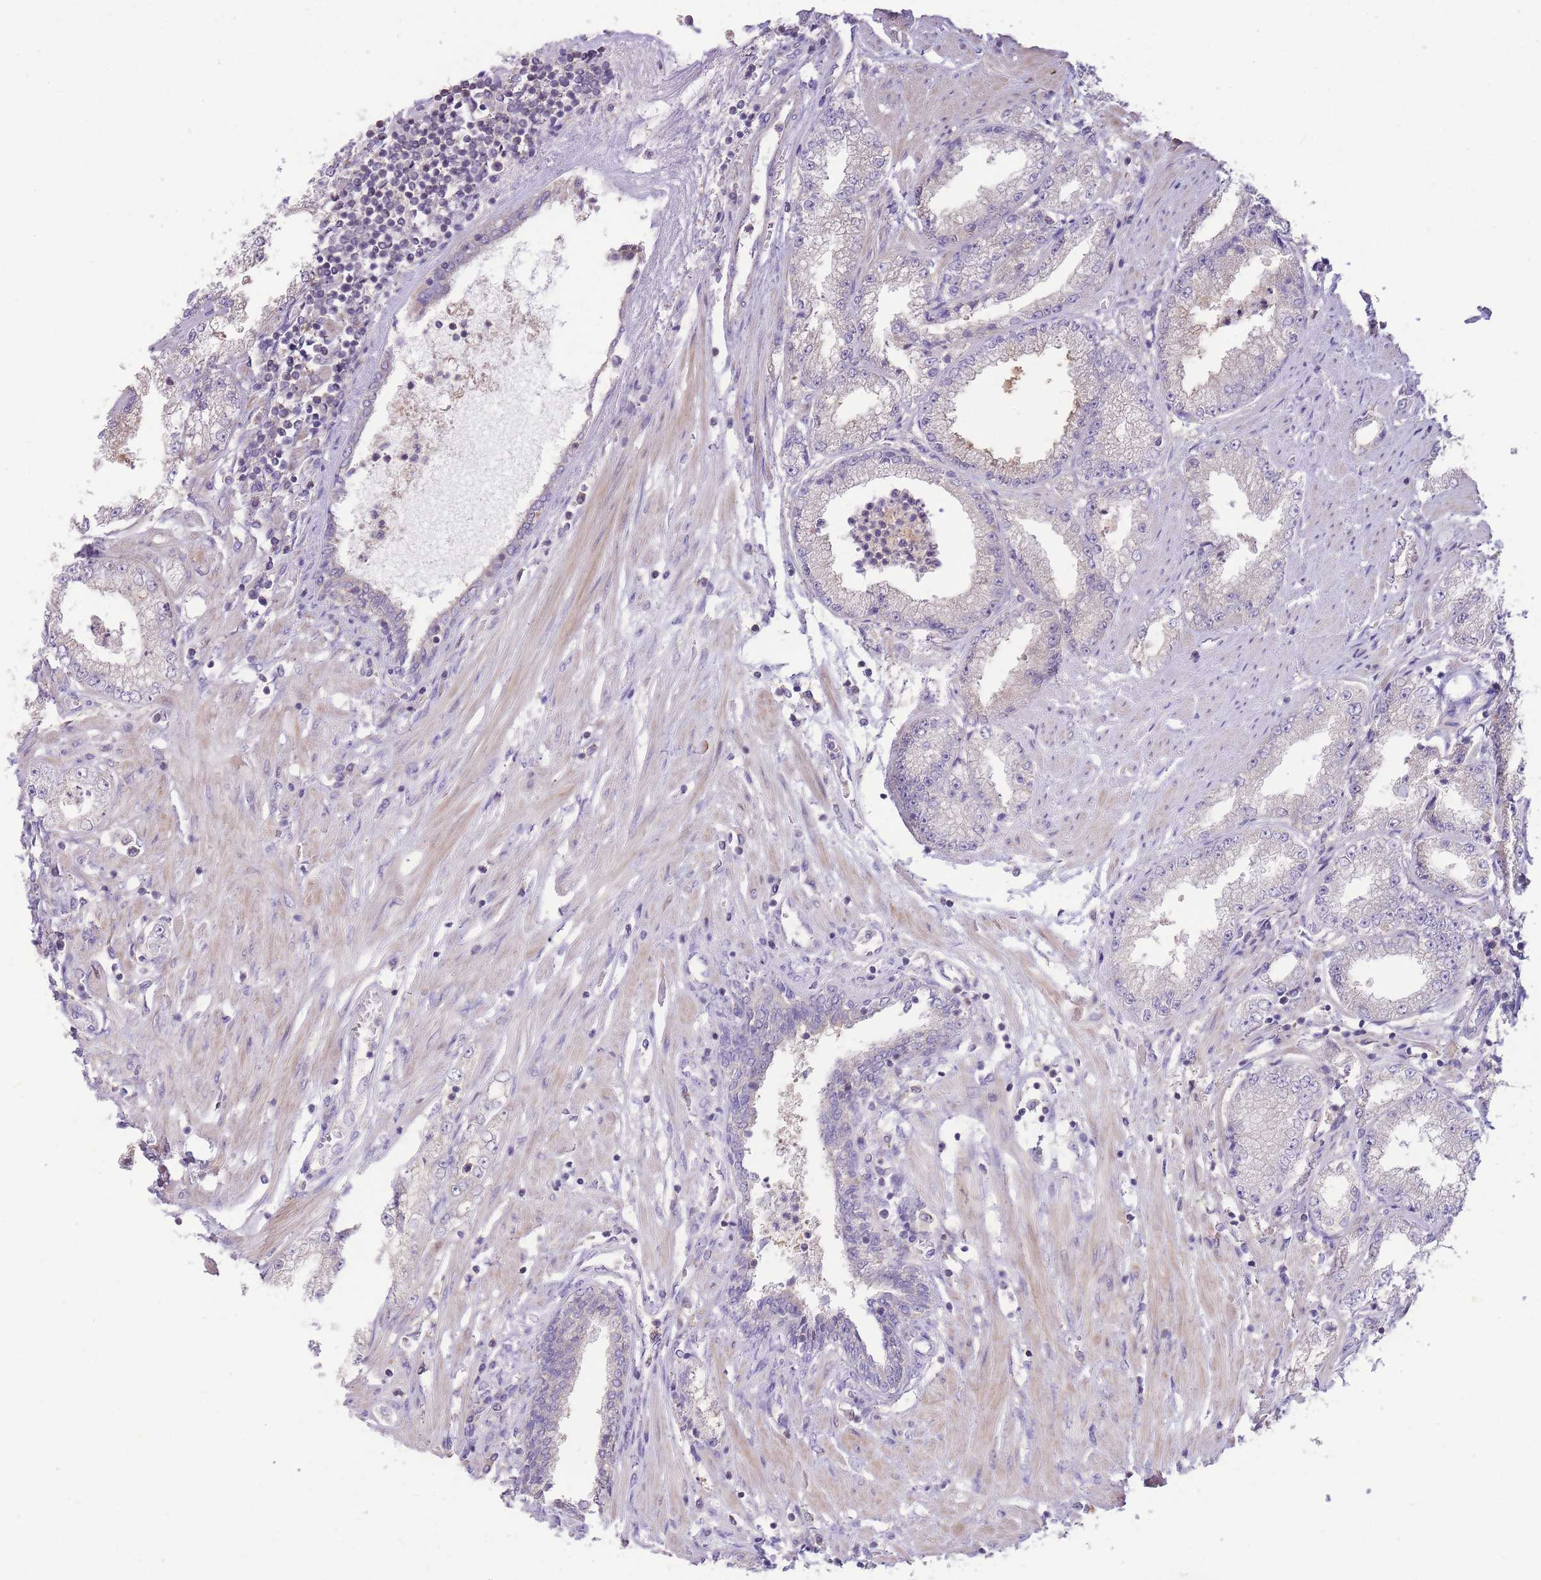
{"staining": {"intensity": "negative", "quantity": "none", "location": "none"}, "tissue": "prostate cancer", "cell_type": "Tumor cells", "image_type": "cancer", "snomed": [{"axis": "morphology", "description": "Adenocarcinoma, High grade"}, {"axis": "topography", "description": "Prostate"}], "caption": "Tumor cells show no significant protein expression in high-grade adenocarcinoma (prostate). (Stains: DAB (3,3'-diaminobenzidine) immunohistochemistry with hematoxylin counter stain, Microscopy: brightfield microscopy at high magnification).", "gene": "OR5T1", "patient": {"sex": "male", "age": 69}}